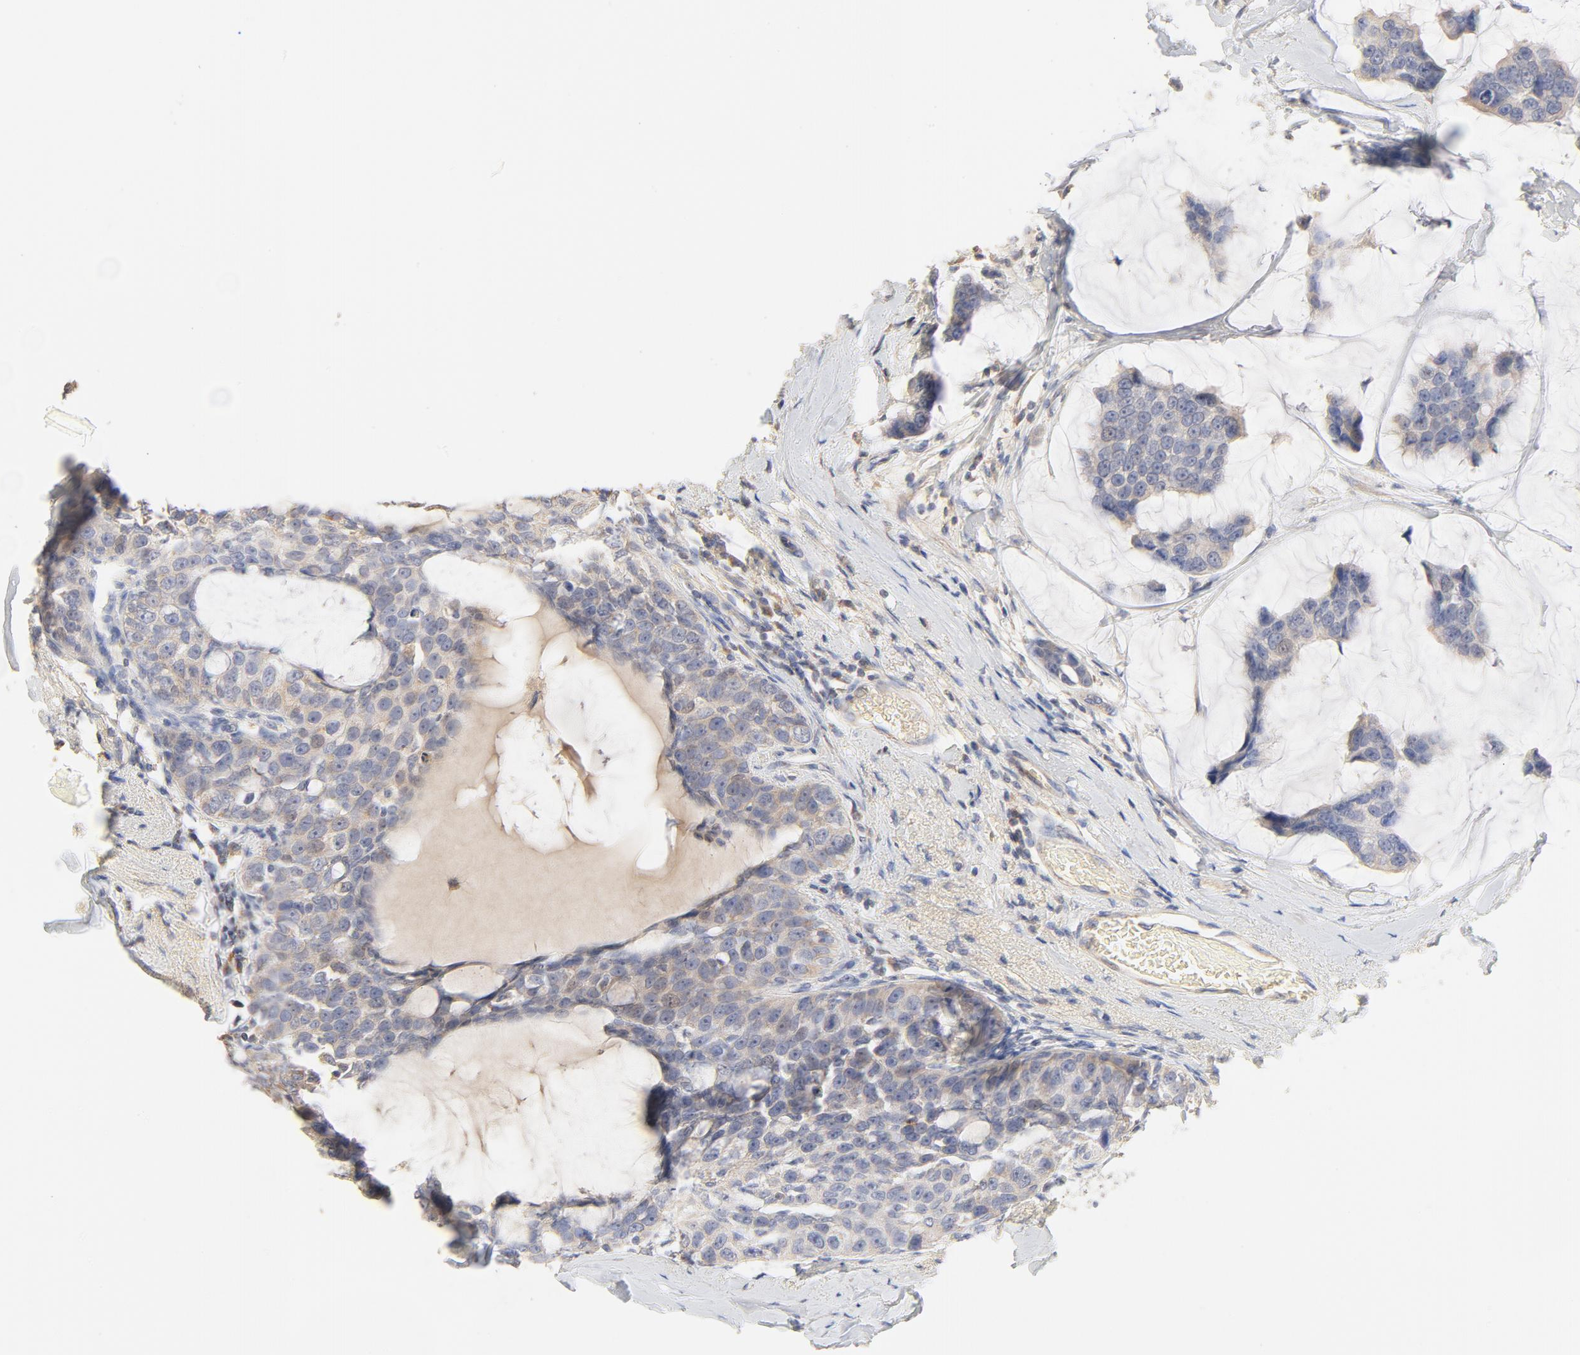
{"staining": {"intensity": "negative", "quantity": "none", "location": "none"}, "tissue": "breast cancer", "cell_type": "Tumor cells", "image_type": "cancer", "snomed": [{"axis": "morphology", "description": "Normal tissue, NOS"}, {"axis": "morphology", "description": "Duct carcinoma"}, {"axis": "topography", "description": "Breast"}], "caption": "Tumor cells are negative for protein expression in human breast cancer (infiltrating ductal carcinoma).", "gene": "FCGBP", "patient": {"sex": "female", "age": 50}}